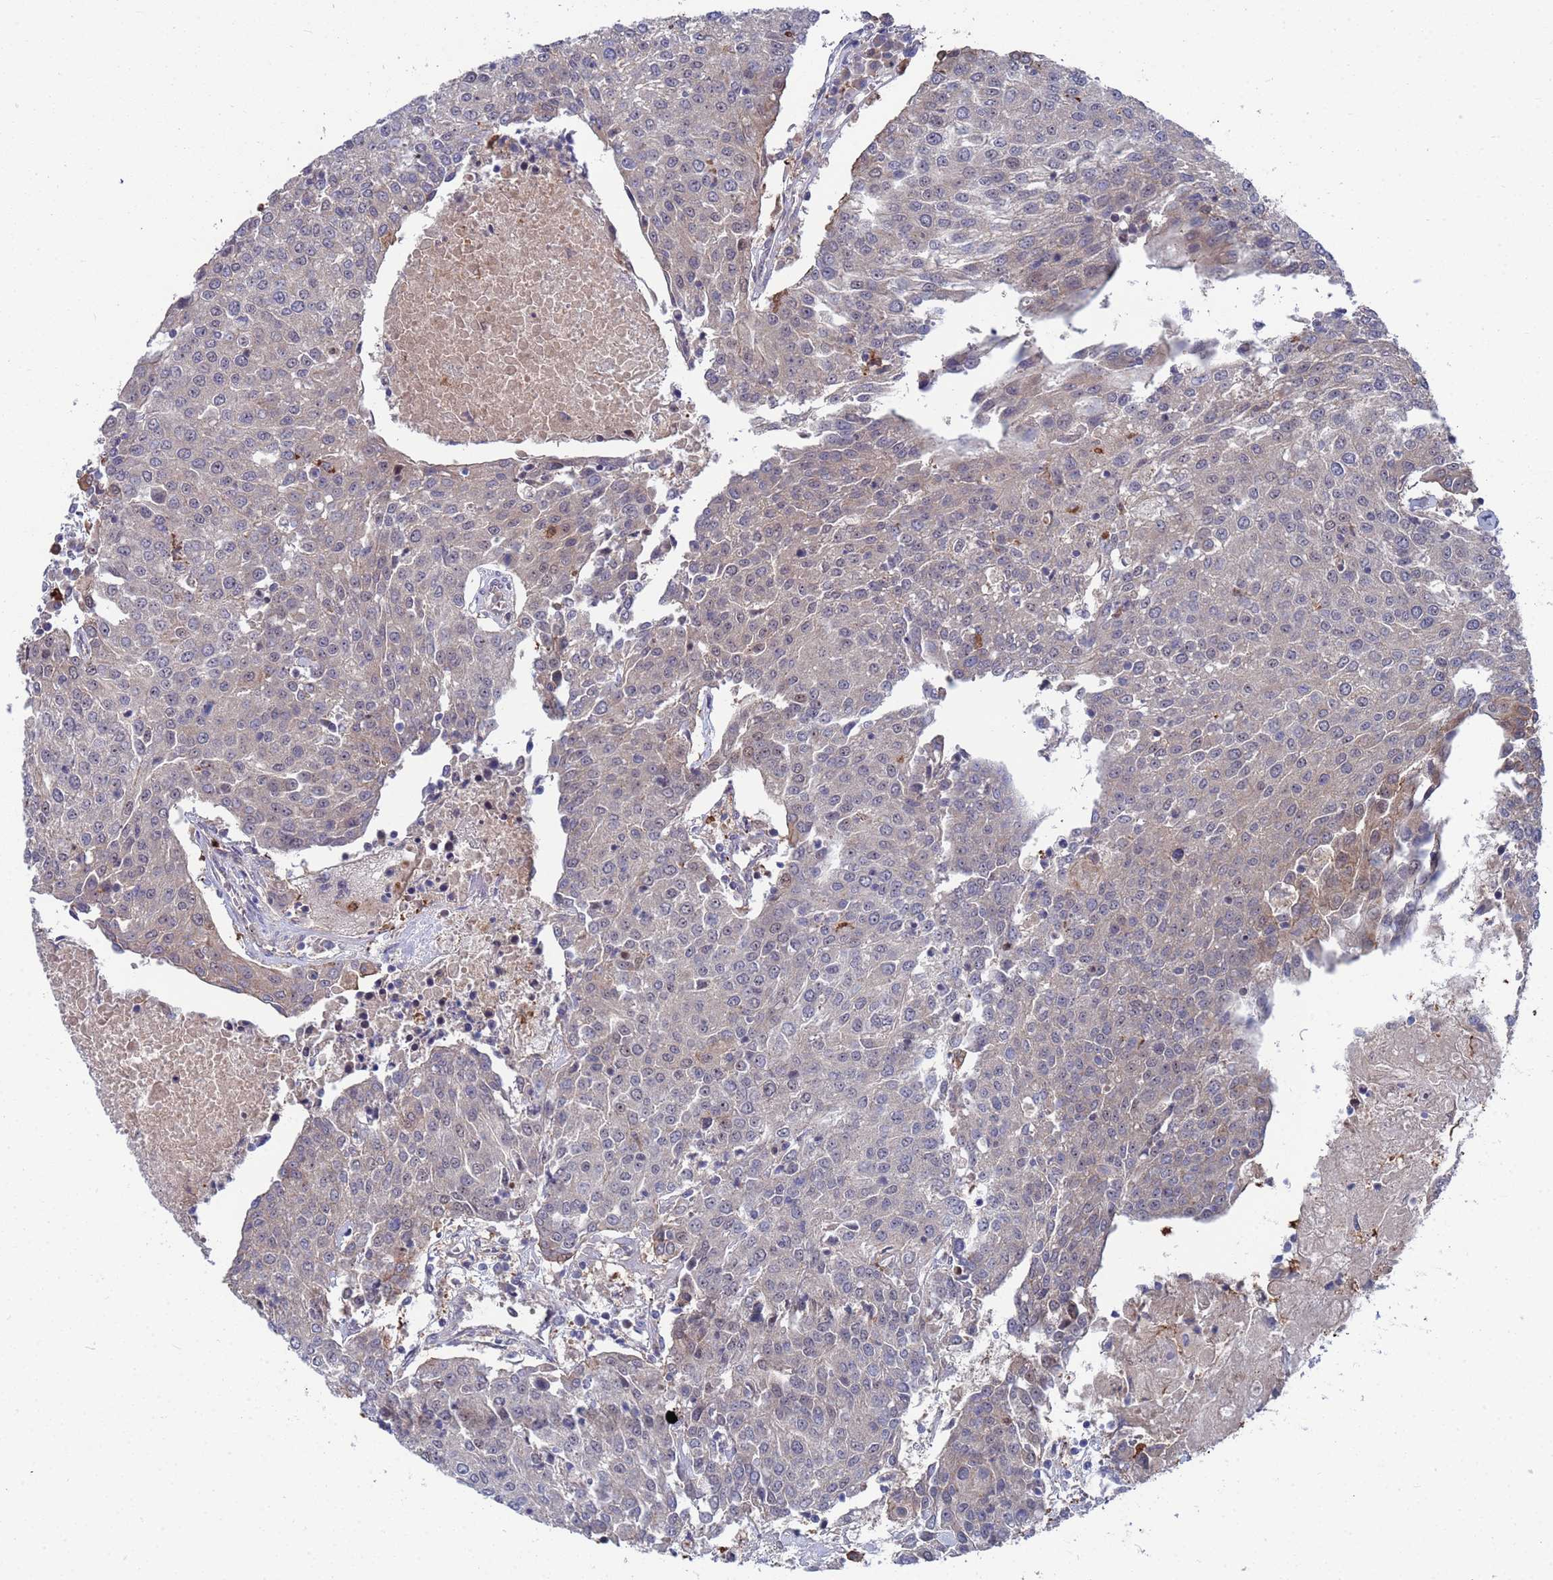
{"staining": {"intensity": "negative", "quantity": "none", "location": "none"}, "tissue": "urothelial cancer", "cell_type": "Tumor cells", "image_type": "cancer", "snomed": [{"axis": "morphology", "description": "Urothelial carcinoma, High grade"}, {"axis": "topography", "description": "Urinary bladder"}], "caption": "There is no significant positivity in tumor cells of high-grade urothelial carcinoma.", "gene": "TMBIM6", "patient": {"sex": "female", "age": 85}}